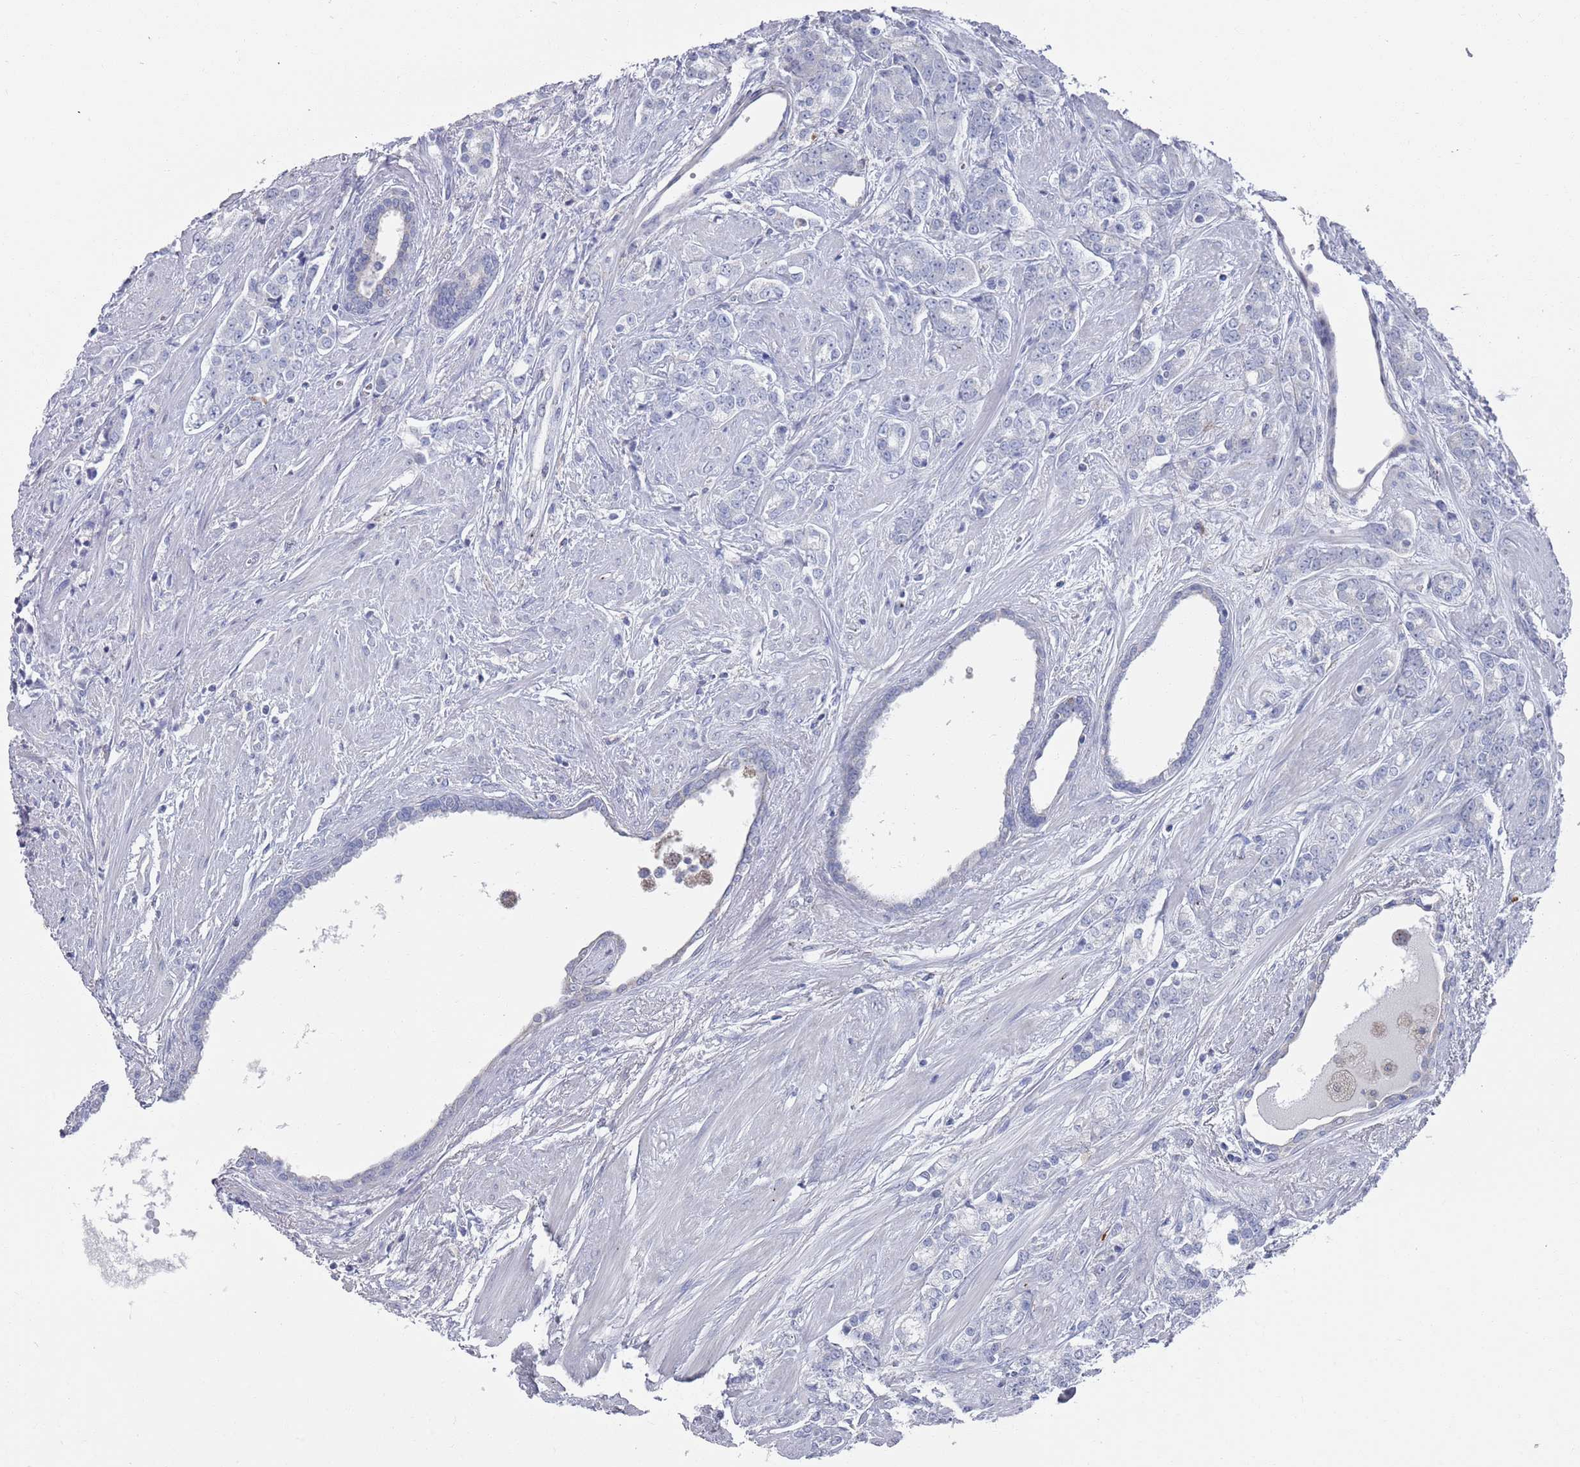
{"staining": {"intensity": "negative", "quantity": "none", "location": "none"}, "tissue": "prostate cancer", "cell_type": "Tumor cells", "image_type": "cancer", "snomed": [{"axis": "morphology", "description": "Adenocarcinoma, High grade"}, {"axis": "topography", "description": "Prostate"}], "caption": "IHC photomicrograph of neoplastic tissue: high-grade adenocarcinoma (prostate) stained with DAB displays no significant protein expression in tumor cells. (Immunohistochemistry (ihc), brightfield microscopy, high magnification).", "gene": "MAT1A", "patient": {"sex": "male", "age": 62}}